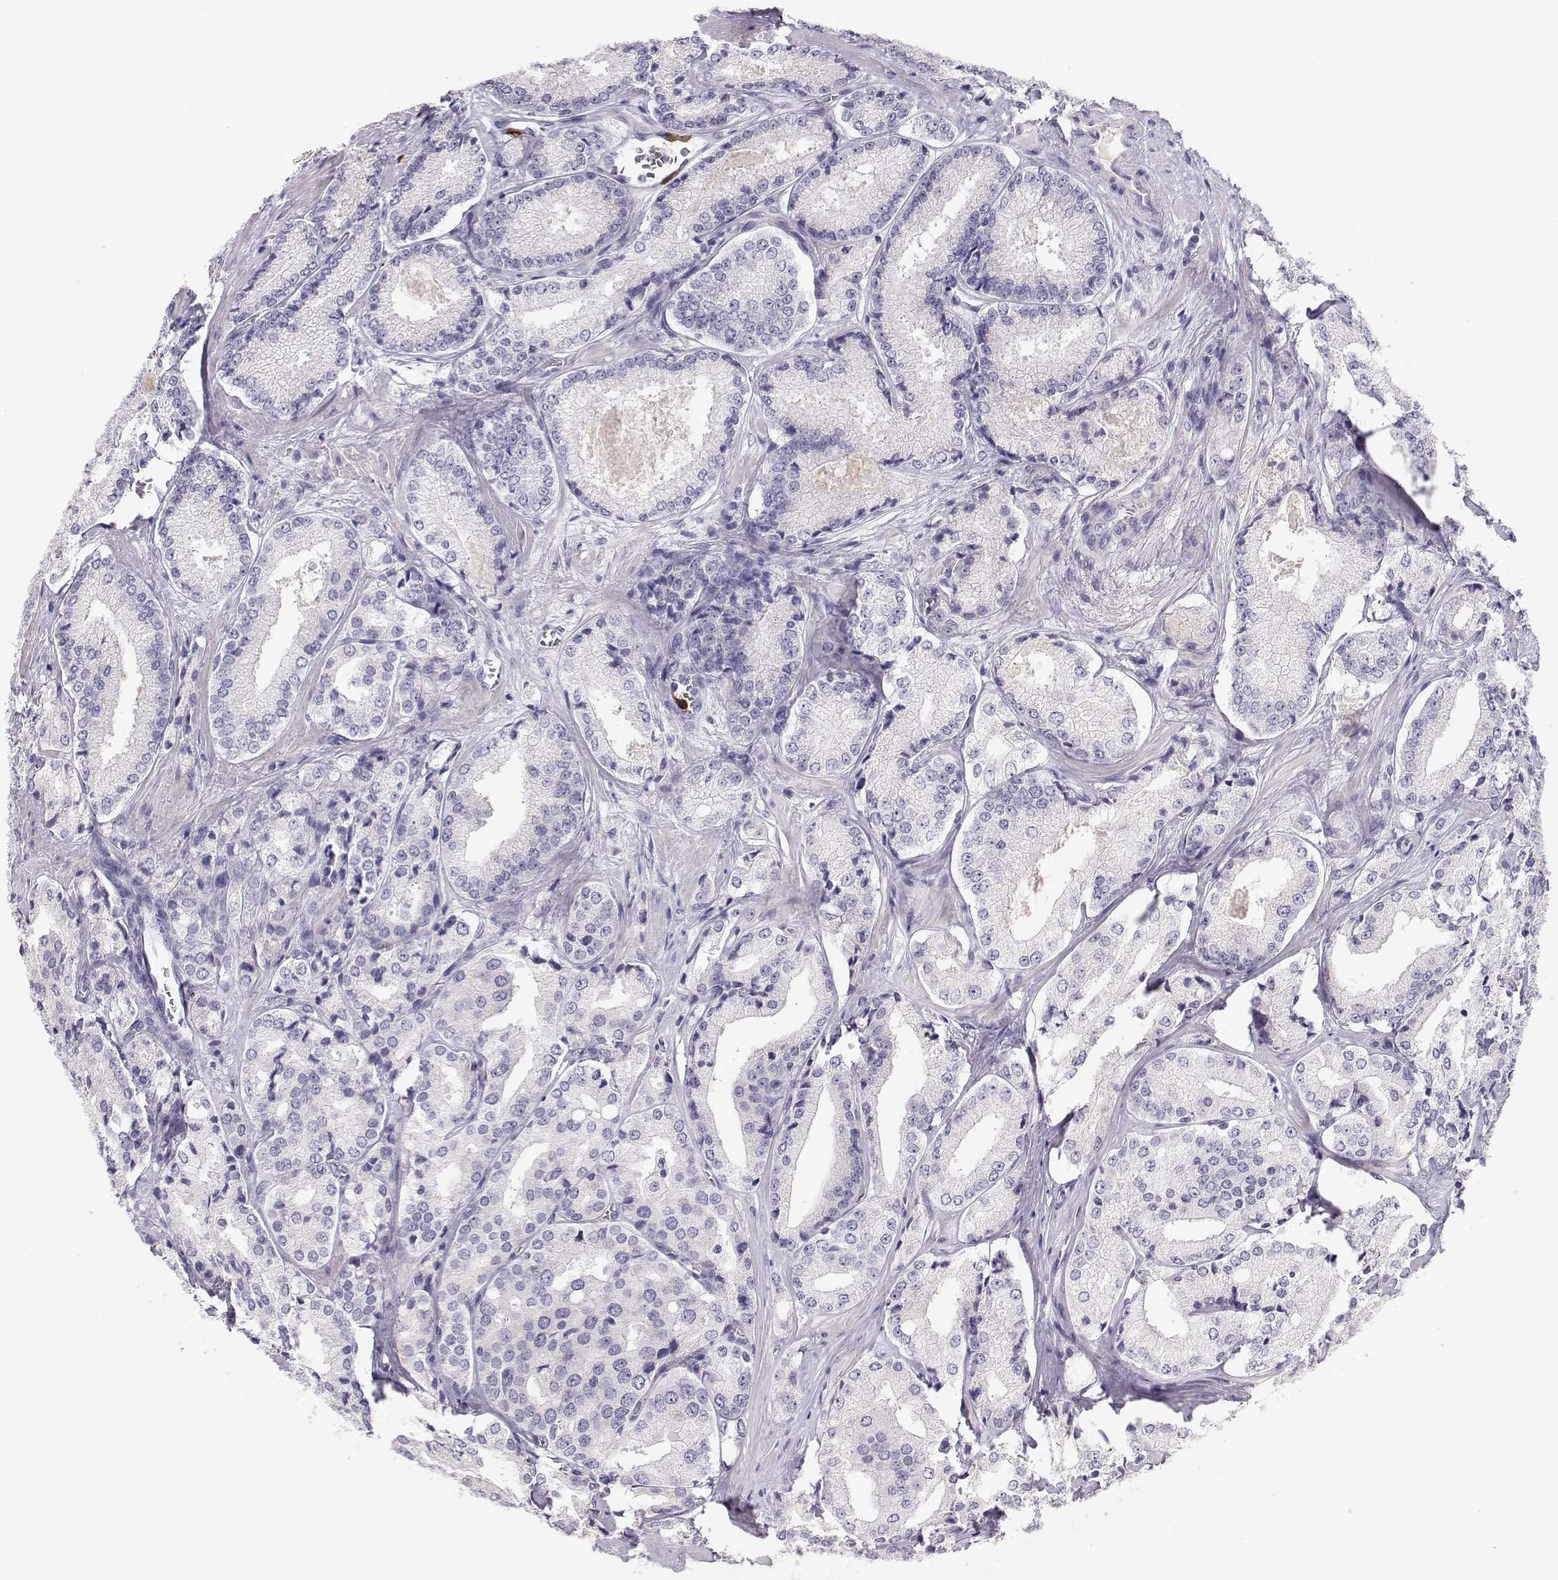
{"staining": {"intensity": "negative", "quantity": "none", "location": "none"}, "tissue": "prostate cancer", "cell_type": "Tumor cells", "image_type": "cancer", "snomed": [{"axis": "morphology", "description": "Adenocarcinoma, Low grade"}, {"axis": "topography", "description": "Prostate"}], "caption": "DAB (3,3'-diaminobenzidine) immunohistochemical staining of human low-grade adenocarcinoma (prostate) exhibits no significant positivity in tumor cells.", "gene": "CDHR1", "patient": {"sex": "male", "age": 56}}